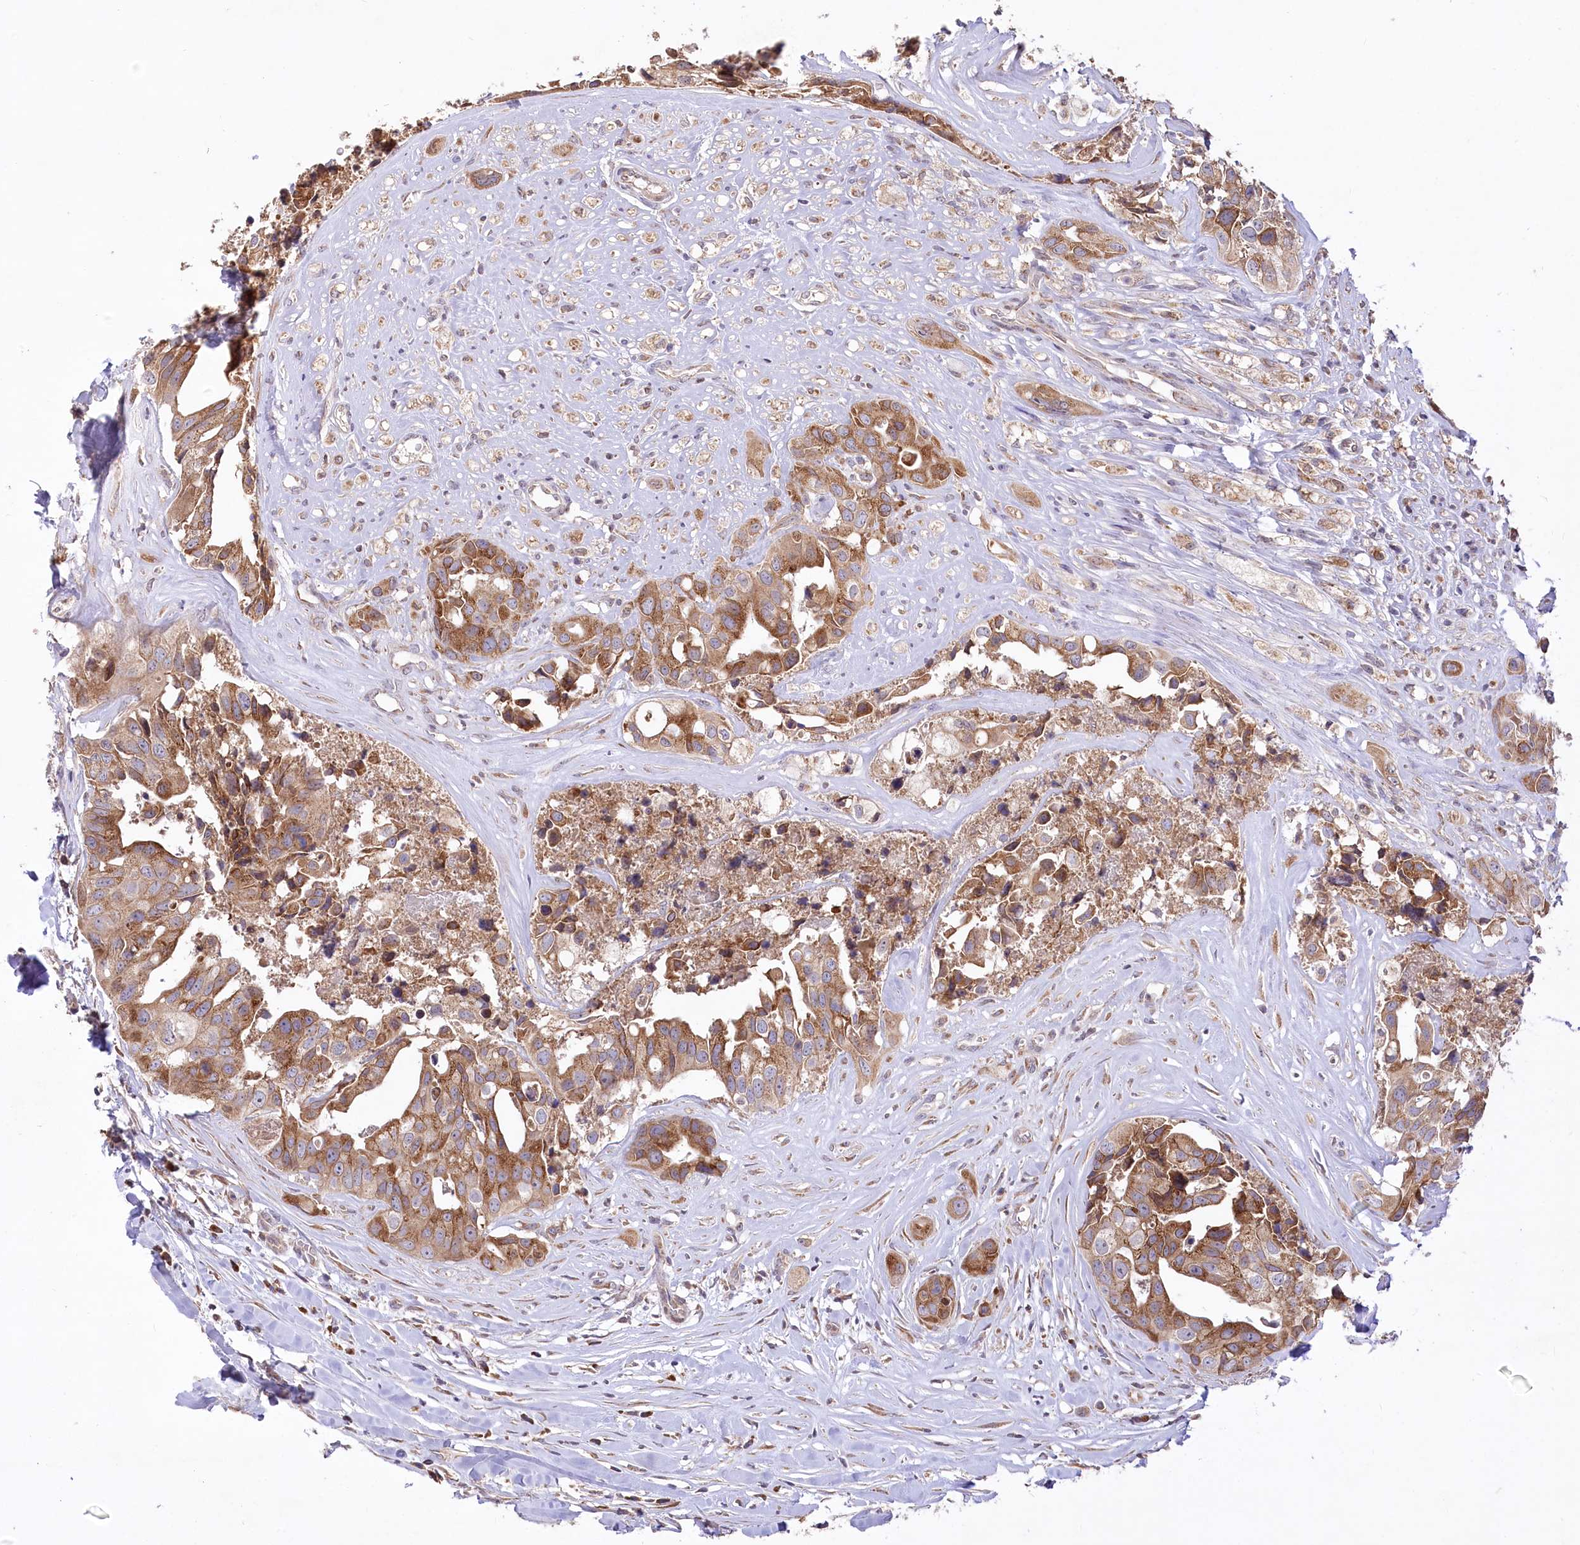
{"staining": {"intensity": "moderate", "quantity": ">75%", "location": "cytoplasmic/membranous"}, "tissue": "head and neck cancer", "cell_type": "Tumor cells", "image_type": "cancer", "snomed": [{"axis": "morphology", "description": "Adenocarcinoma, NOS"}, {"axis": "morphology", "description": "Adenocarcinoma, metastatic, NOS"}, {"axis": "topography", "description": "Head-Neck"}], "caption": "A high-resolution micrograph shows immunohistochemistry (IHC) staining of head and neck cancer (metastatic adenocarcinoma), which shows moderate cytoplasmic/membranous expression in about >75% of tumor cells.", "gene": "STT3B", "patient": {"sex": "male", "age": 75}}